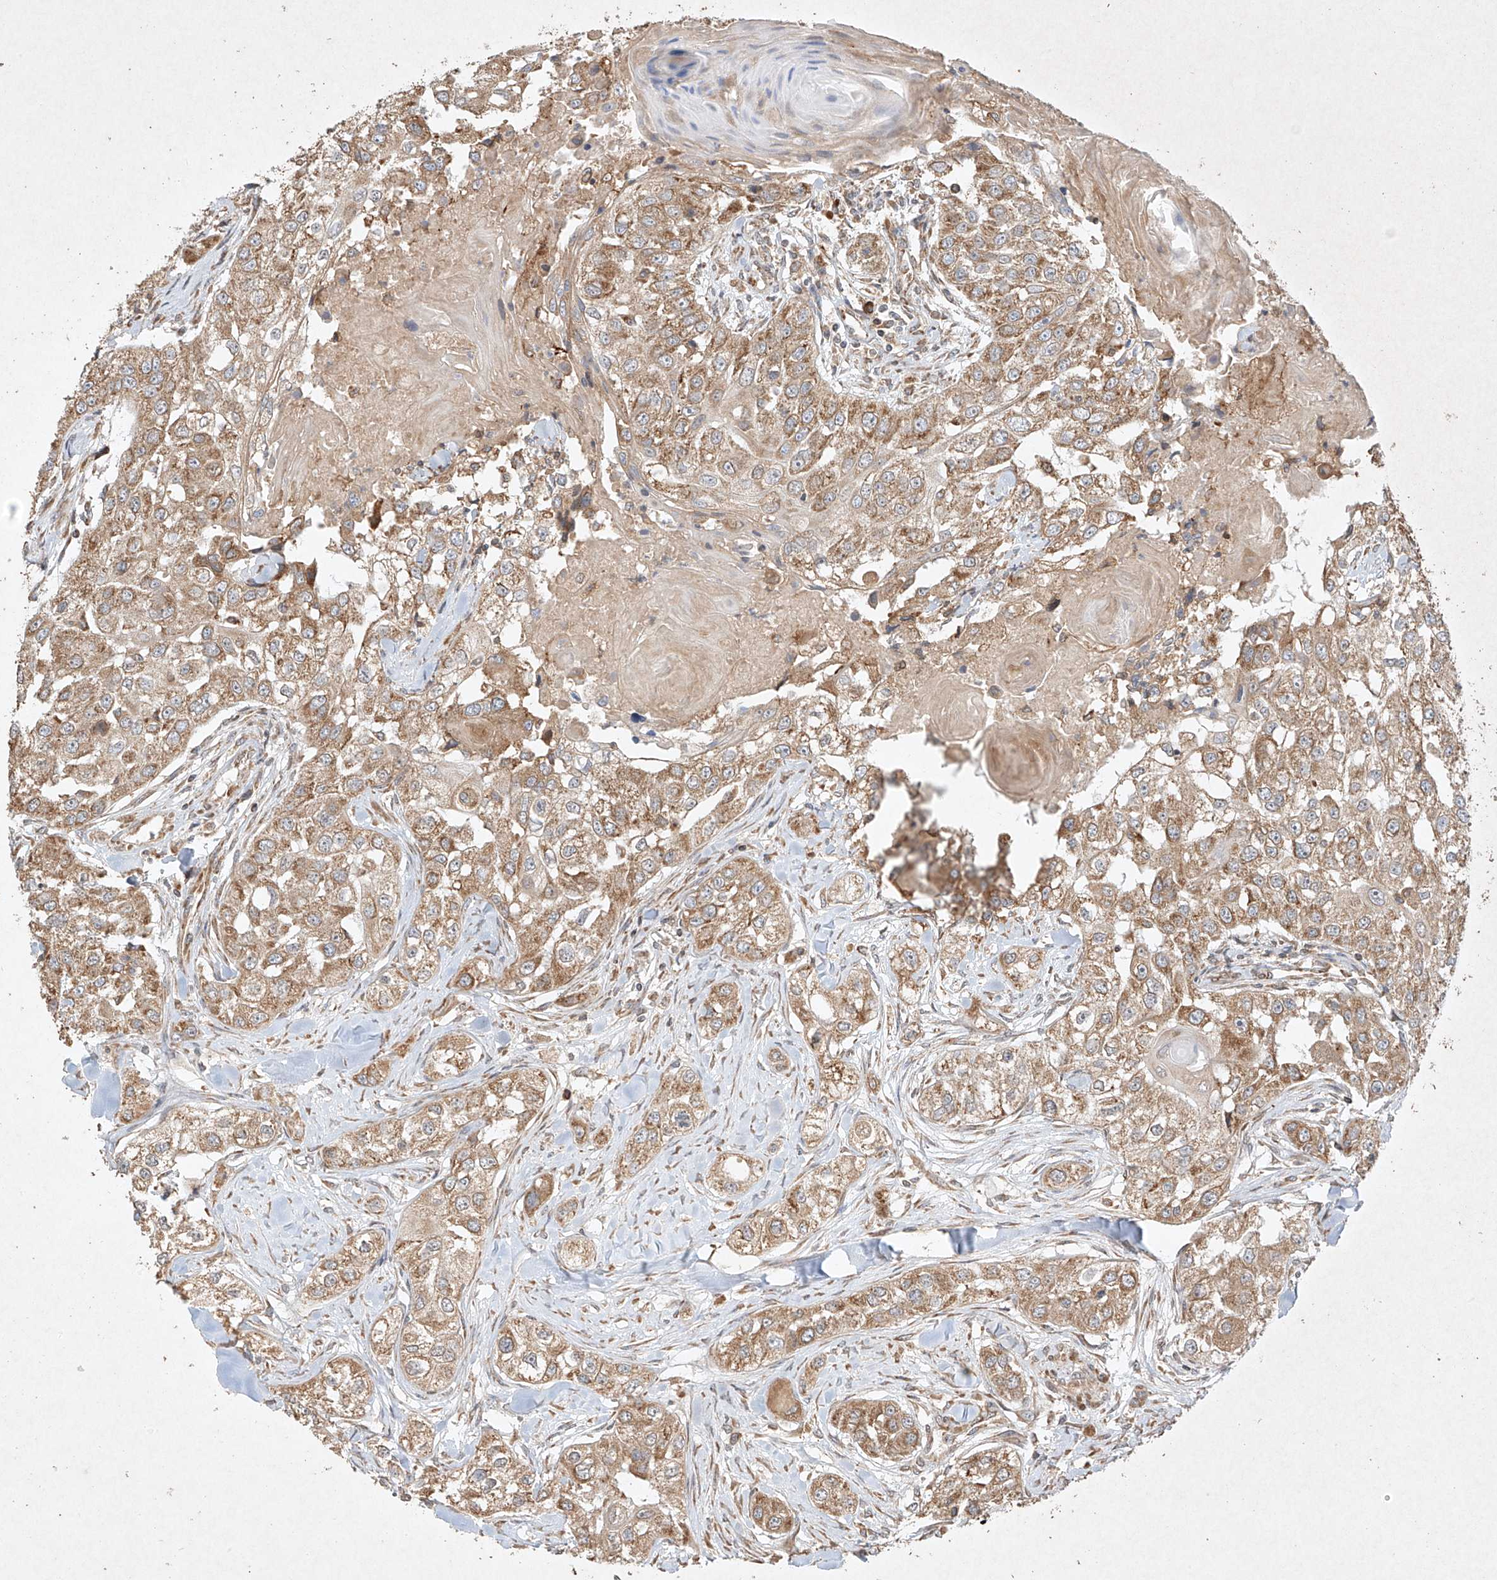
{"staining": {"intensity": "moderate", "quantity": ">75%", "location": "cytoplasmic/membranous"}, "tissue": "head and neck cancer", "cell_type": "Tumor cells", "image_type": "cancer", "snomed": [{"axis": "morphology", "description": "Normal tissue, NOS"}, {"axis": "morphology", "description": "Squamous cell carcinoma, NOS"}, {"axis": "topography", "description": "Skeletal muscle"}, {"axis": "topography", "description": "Head-Neck"}], "caption": "The image displays a brown stain indicating the presence of a protein in the cytoplasmic/membranous of tumor cells in squamous cell carcinoma (head and neck).", "gene": "SEMA3B", "patient": {"sex": "male", "age": 51}}